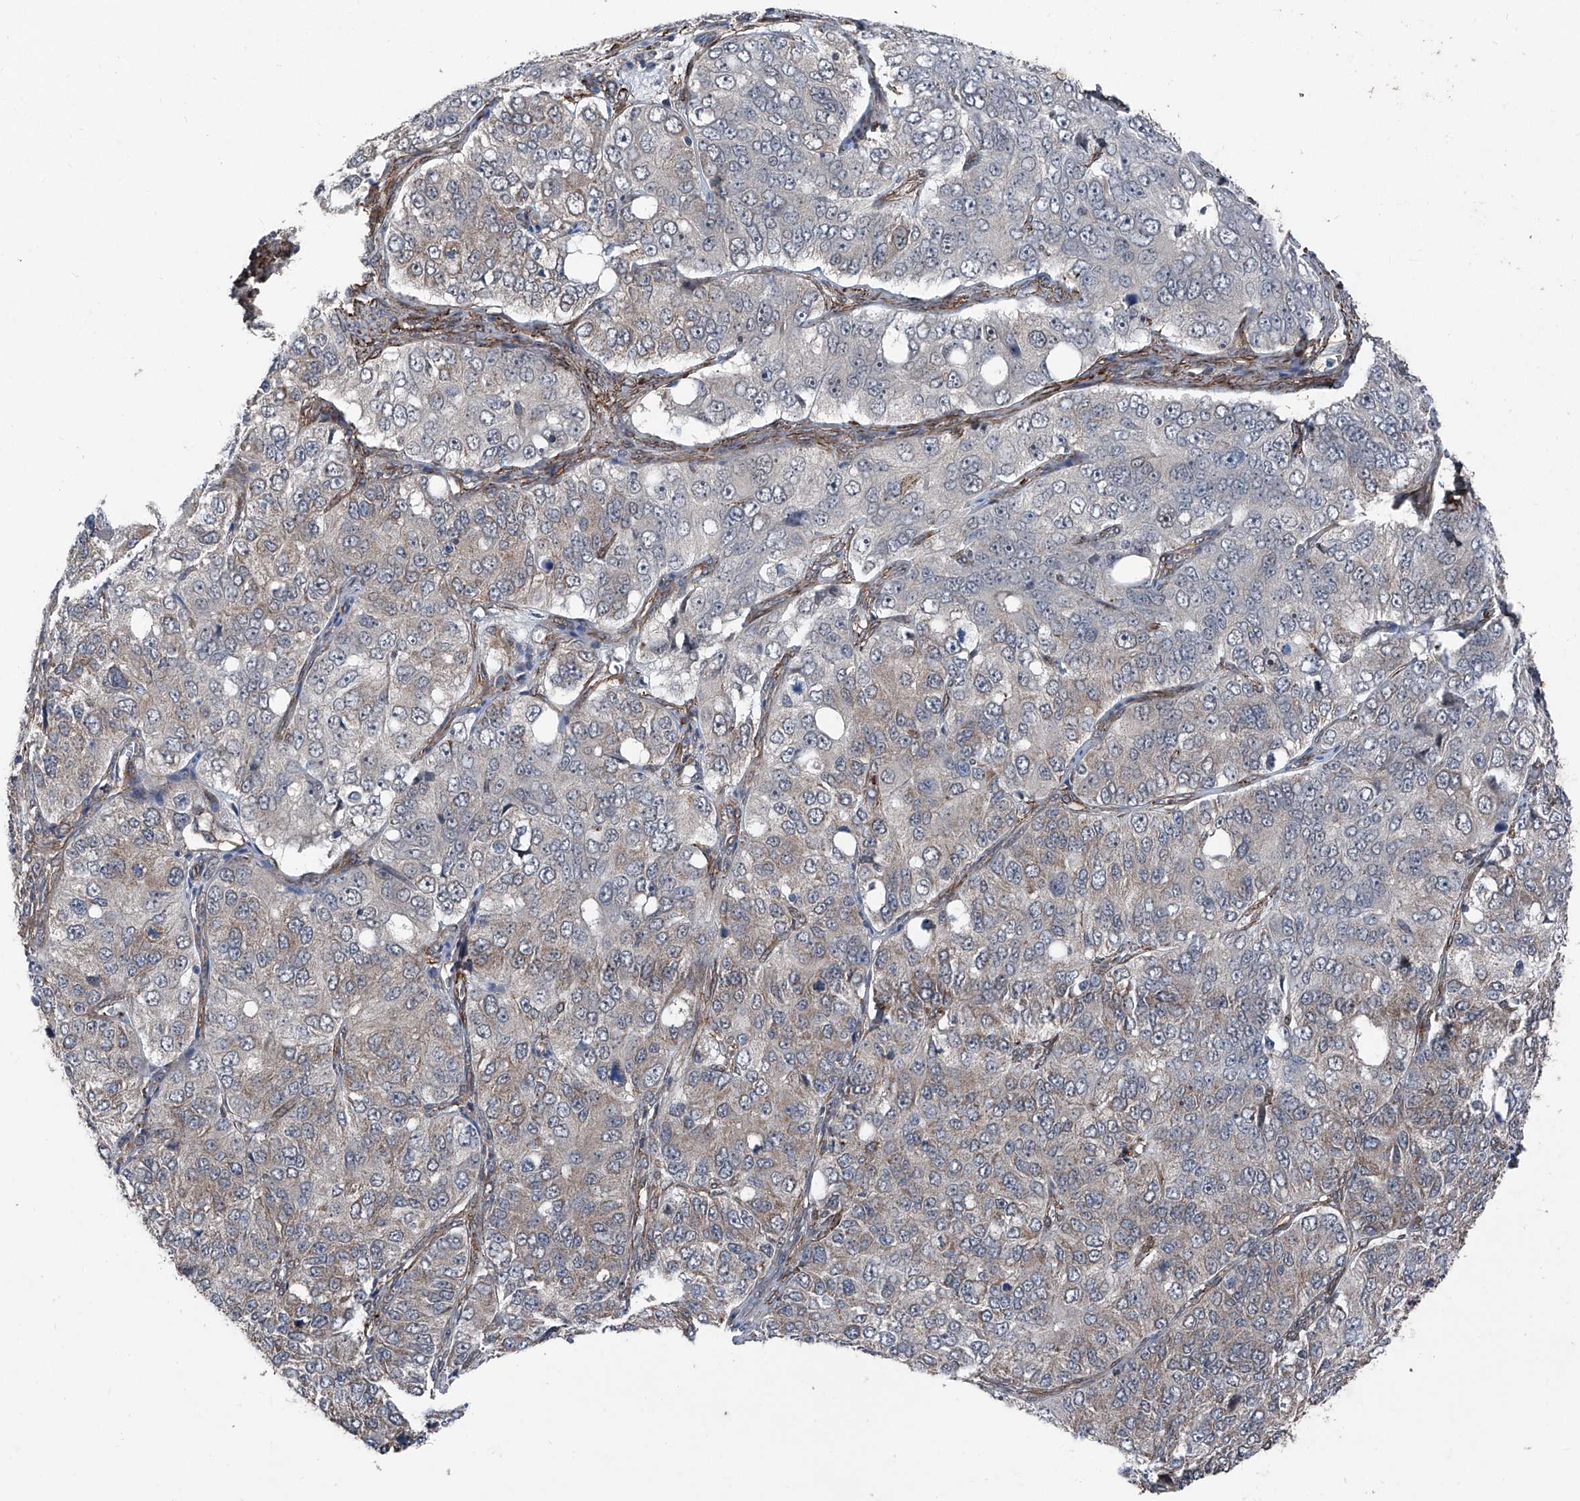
{"staining": {"intensity": "negative", "quantity": "none", "location": "none"}, "tissue": "ovarian cancer", "cell_type": "Tumor cells", "image_type": "cancer", "snomed": [{"axis": "morphology", "description": "Carcinoma, endometroid"}, {"axis": "topography", "description": "Ovary"}], "caption": "High power microscopy image of an immunohistochemistry histopathology image of ovarian endometroid carcinoma, revealing no significant positivity in tumor cells. (Brightfield microscopy of DAB (3,3'-diaminobenzidine) immunohistochemistry at high magnification).", "gene": "COA7", "patient": {"sex": "female", "age": 51}}